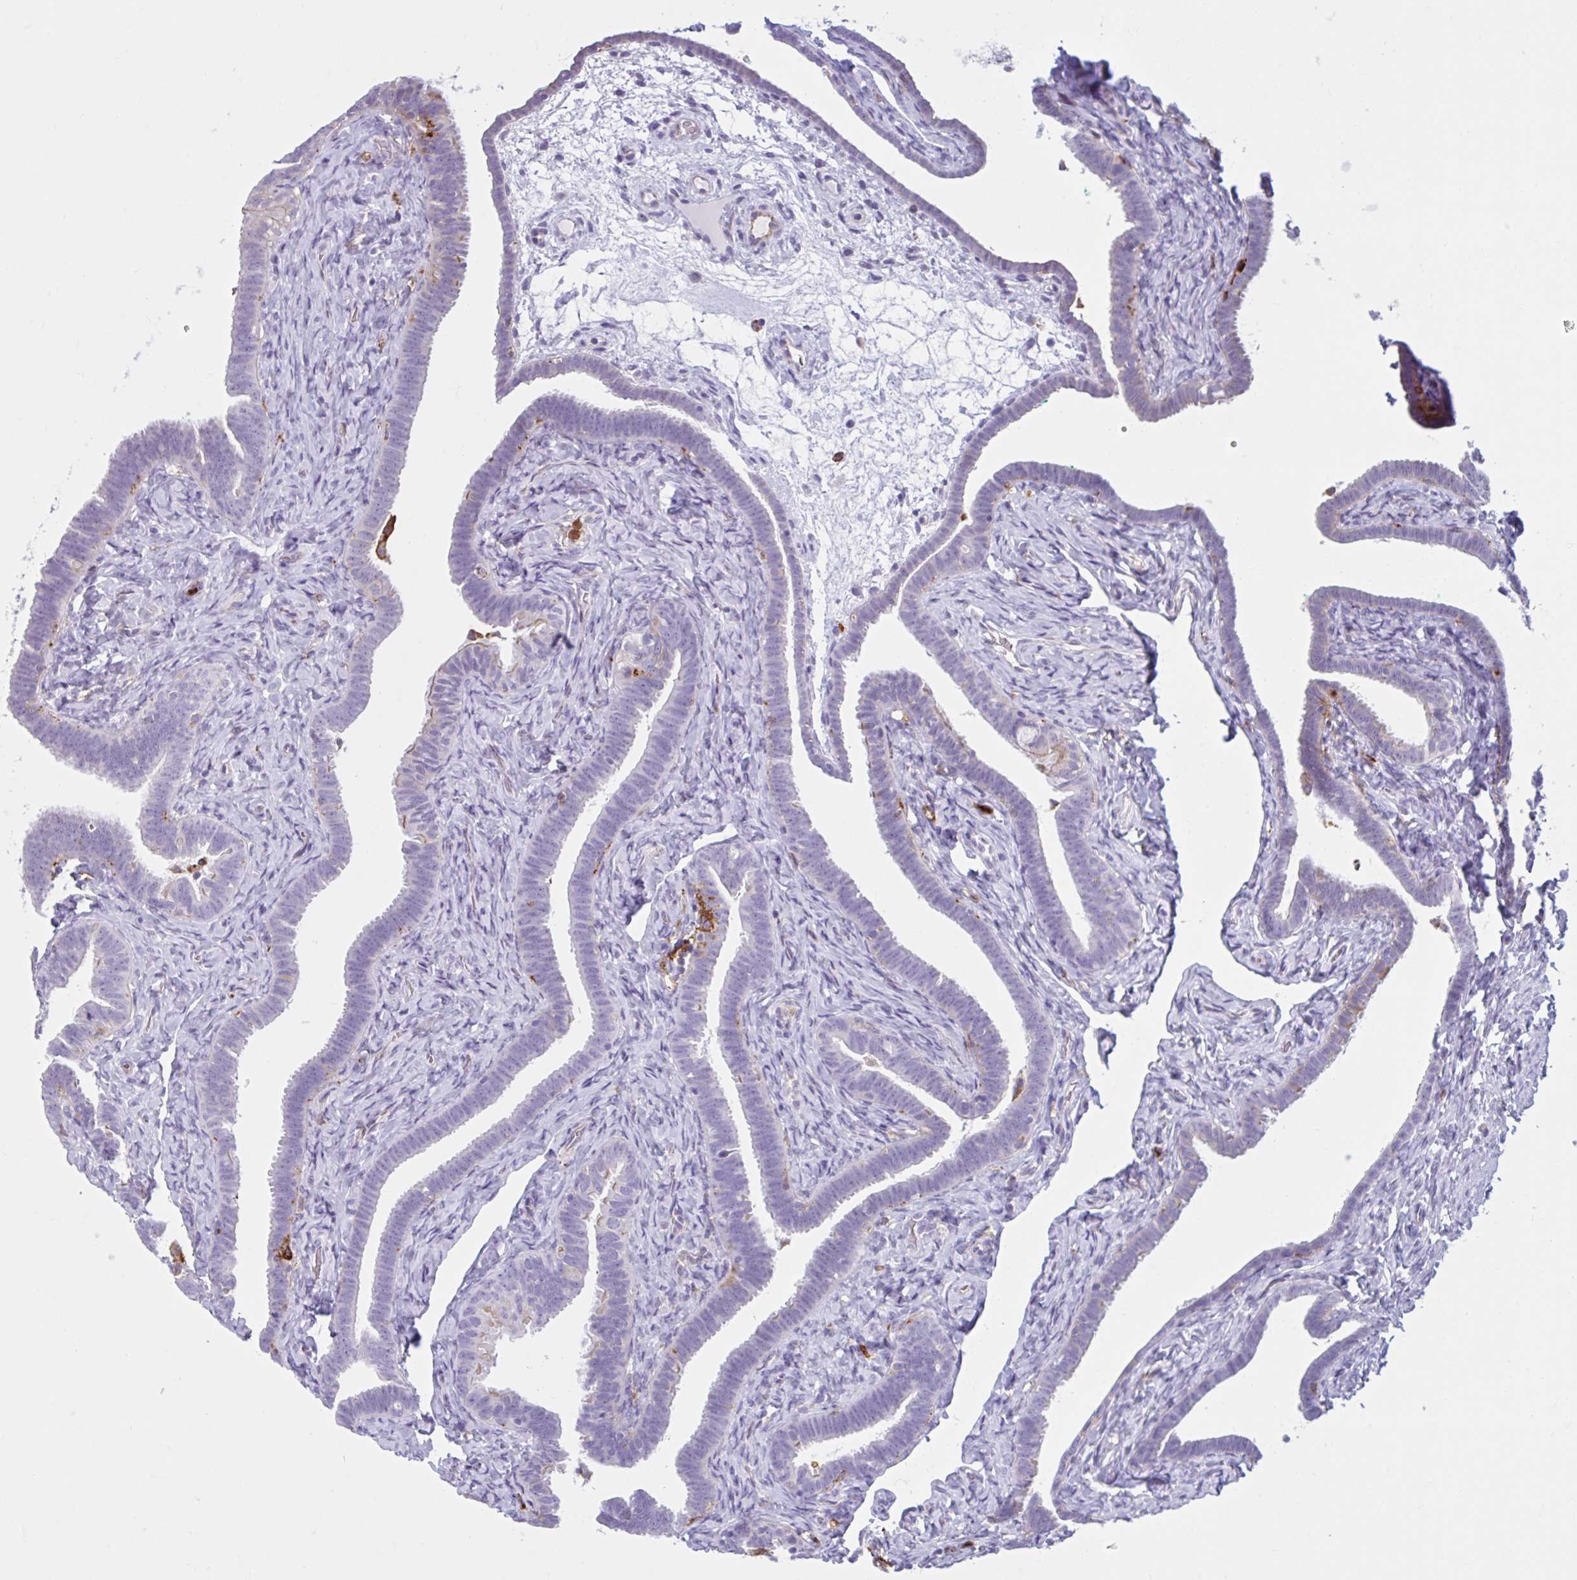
{"staining": {"intensity": "weak", "quantity": "<25%", "location": "cytoplasmic/membranous"}, "tissue": "fallopian tube", "cell_type": "Glandular cells", "image_type": "normal", "snomed": [{"axis": "morphology", "description": "Normal tissue, NOS"}, {"axis": "topography", "description": "Fallopian tube"}], "caption": "This is an immunohistochemistry (IHC) image of benign fallopian tube. There is no positivity in glandular cells.", "gene": "CEP120", "patient": {"sex": "female", "age": 69}}